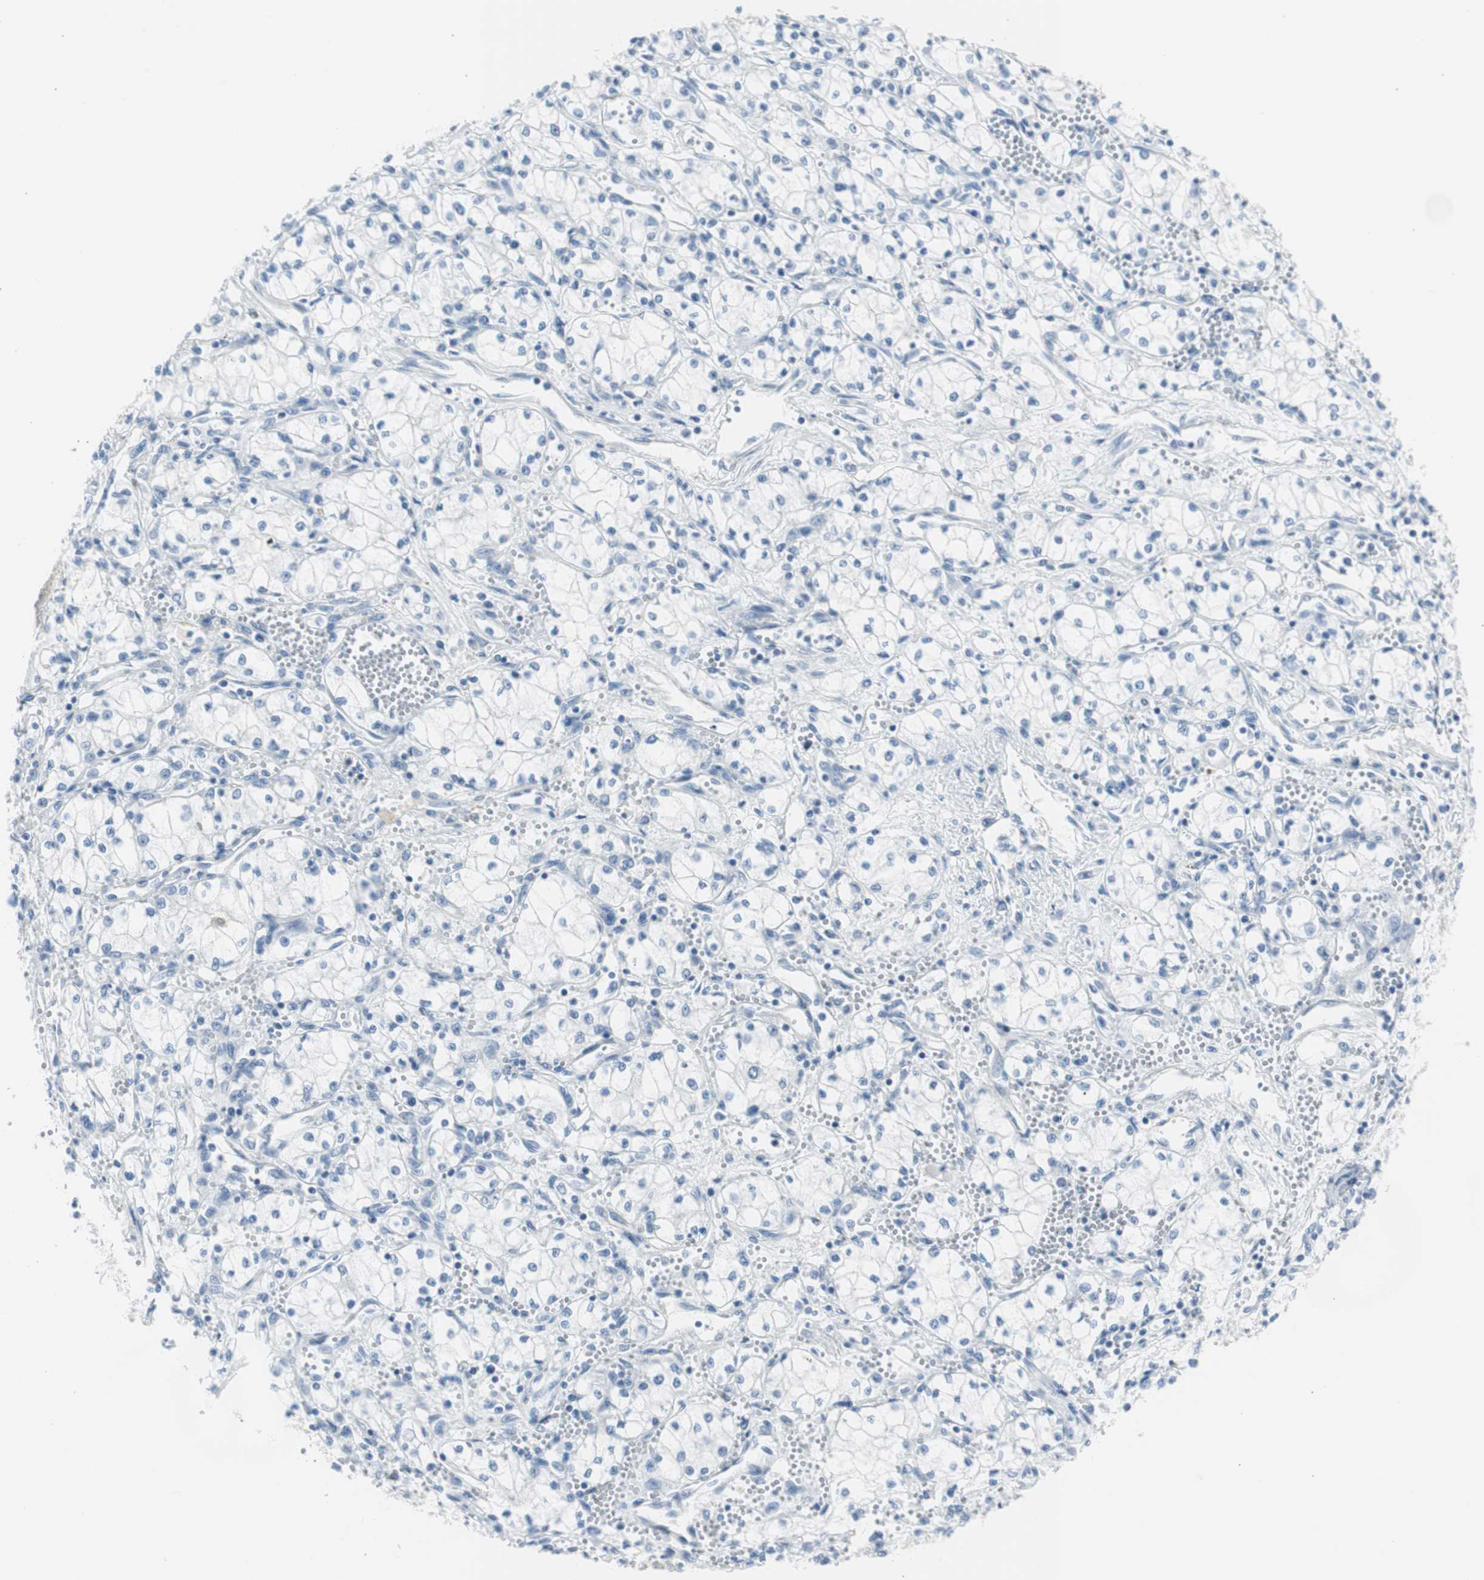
{"staining": {"intensity": "negative", "quantity": "none", "location": "none"}, "tissue": "renal cancer", "cell_type": "Tumor cells", "image_type": "cancer", "snomed": [{"axis": "morphology", "description": "Normal tissue, NOS"}, {"axis": "morphology", "description": "Adenocarcinoma, NOS"}, {"axis": "topography", "description": "Kidney"}], "caption": "Immunohistochemistry (IHC) of human adenocarcinoma (renal) exhibits no staining in tumor cells.", "gene": "RPS12", "patient": {"sex": "male", "age": 59}}